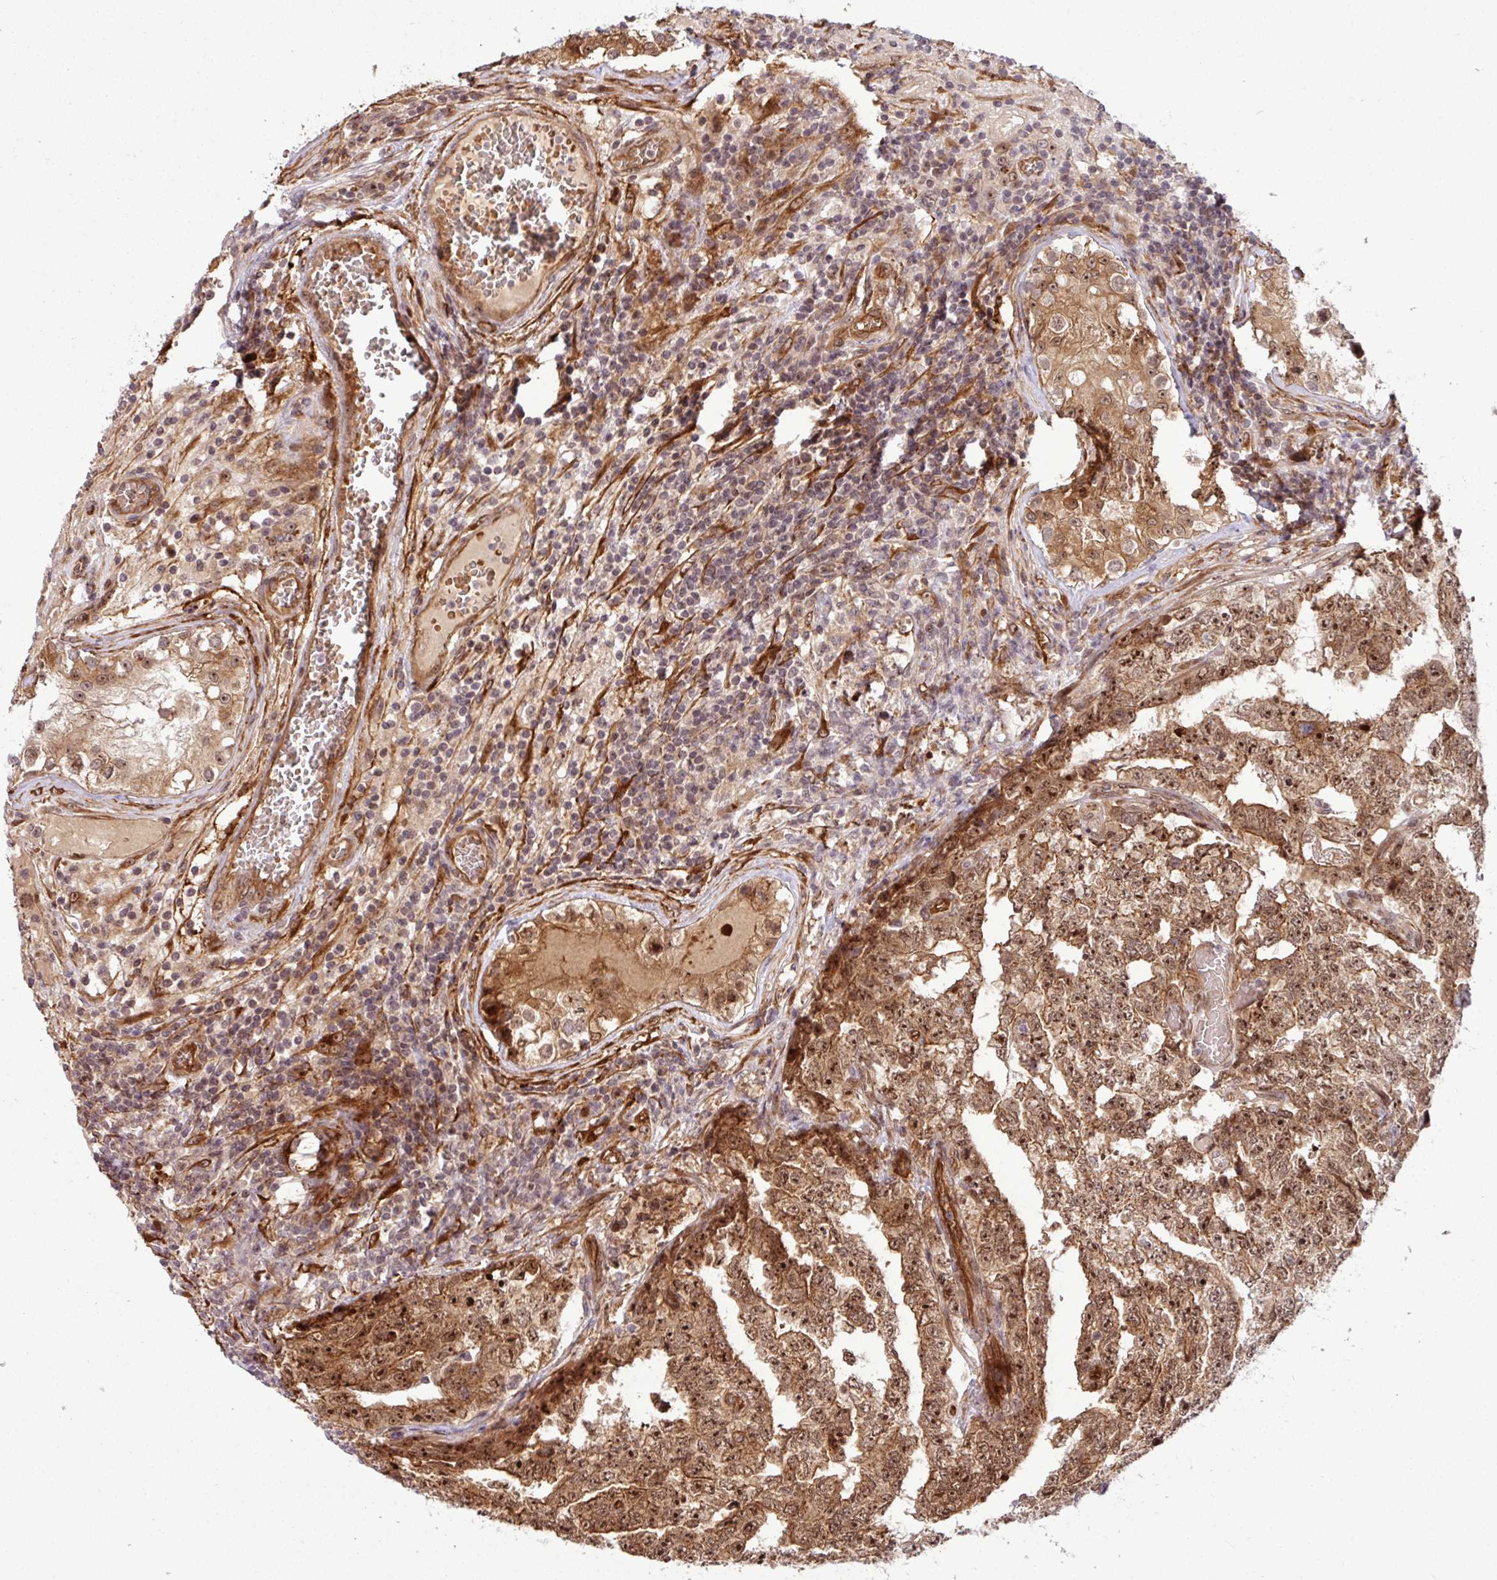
{"staining": {"intensity": "moderate", "quantity": ">75%", "location": "cytoplasmic/membranous,nuclear"}, "tissue": "testis cancer", "cell_type": "Tumor cells", "image_type": "cancer", "snomed": [{"axis": "morphology", "description": "Carcinoma, Embryonal, NOS"}, {"axis": "topography", "description": "Testis"}], "caption": "The immunohistochemical stain highlights moderate cytoplasmic/membranous and nuclear expression in tumor cells of testis embryonal carcinoma tissue. (IHC, brightfield microscopy, high magnification).", "gene": "C7orf50", "patient": {"sex": "male", "age": 25}}